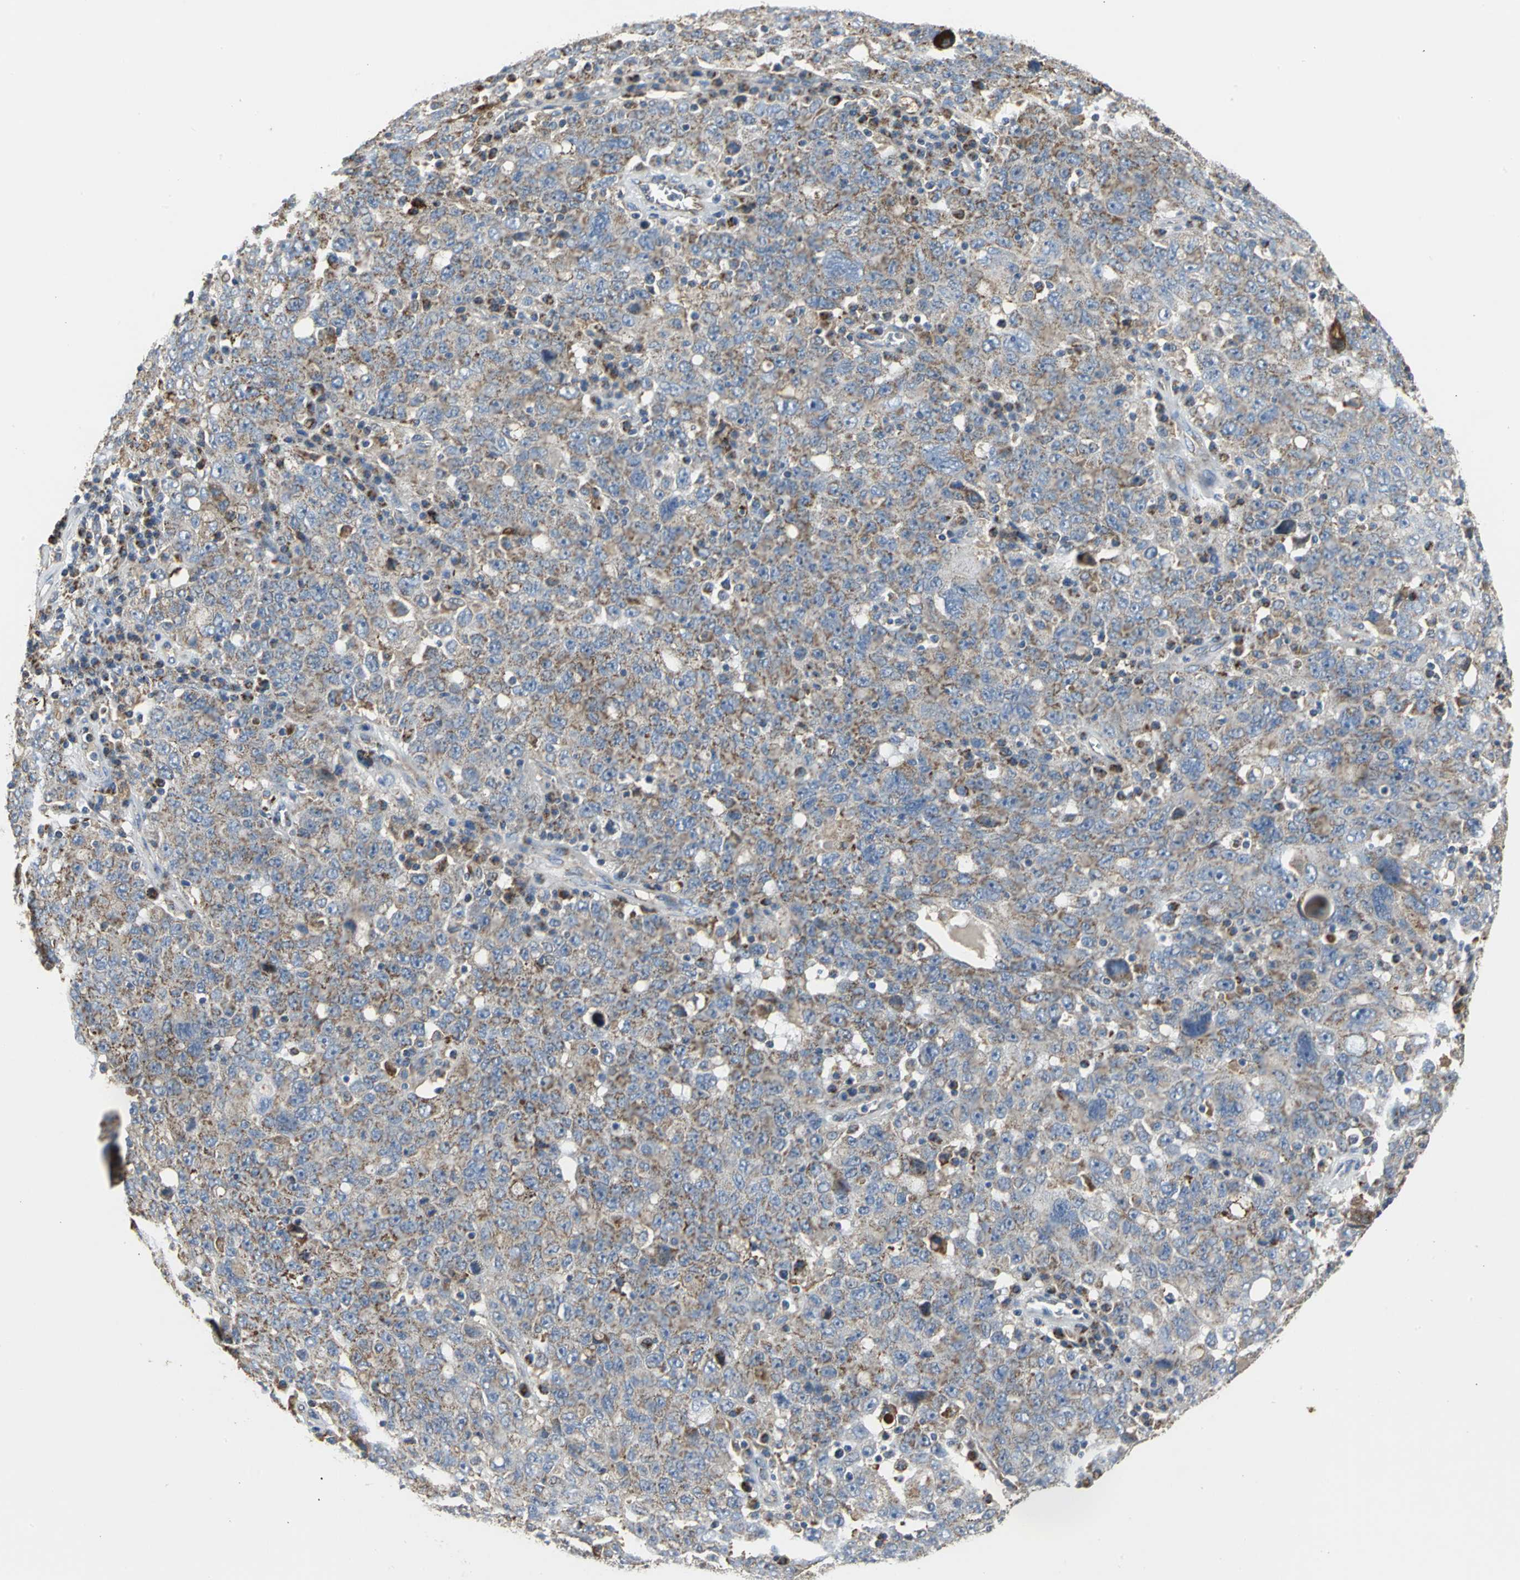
{"staining": {"intensity": "strong", "quantity": "25%-75%", "location": "cytoplasmic/membranous"}, "tissue": "ovarian cancer", "cell_type": "Tumor cells", "image_type": "cancer", "snomed": [{"axis": "morphology", "description": "Carcinoma, endometroid"}, {"axis": "topography", "description": "Ovary"}], "caption": "Brown immunohistochemical staining in ovarian endometroid carcinoma reveals strong cytoplasmic/membranous staining in about 25%-75% of tumor cells.", "gene": "NDUFB5", "patient": {"sex": "female", "age": 62}}